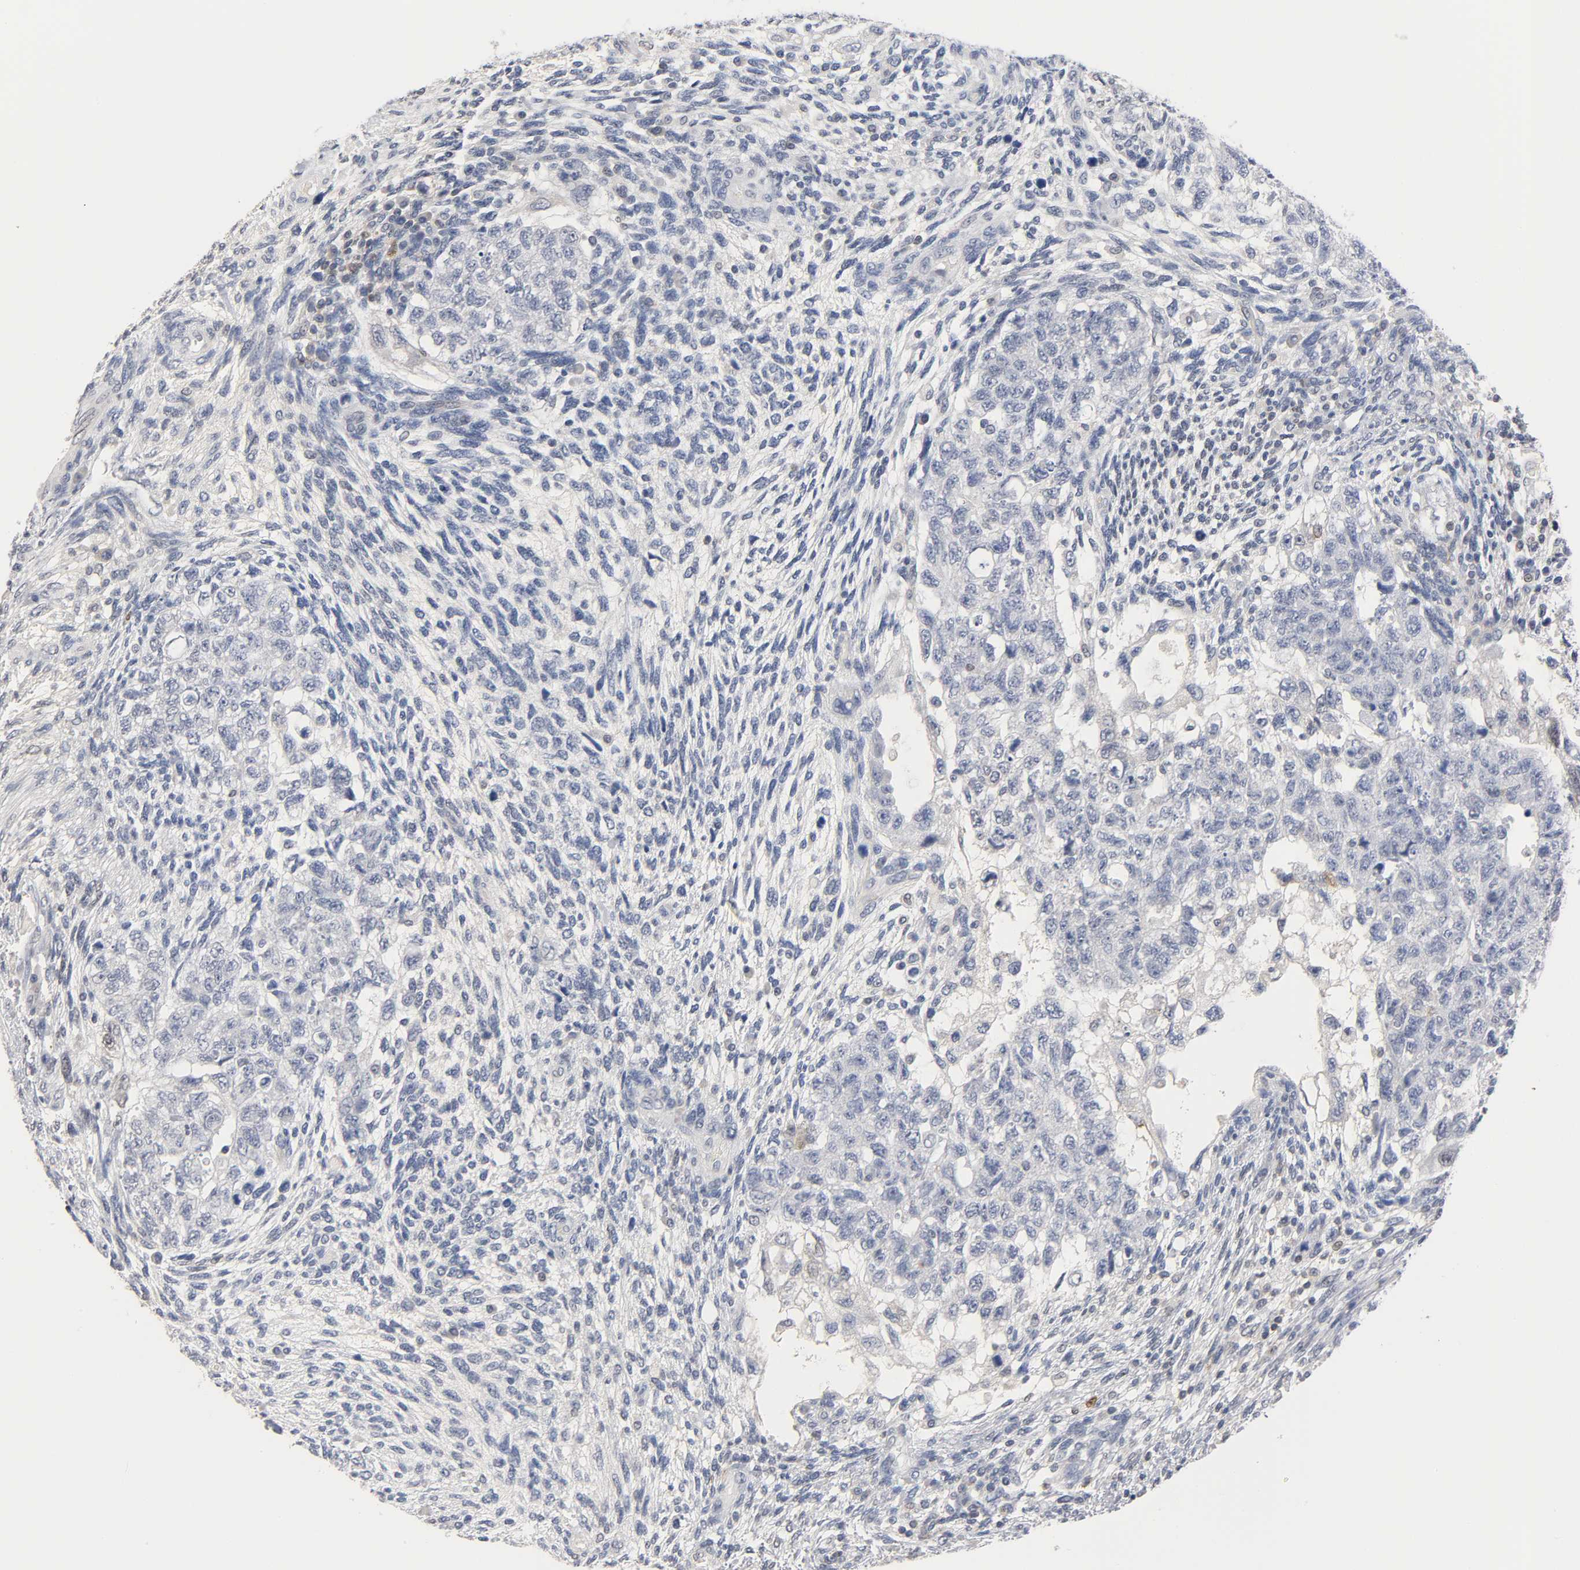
{"staining": {"intensity": "negative", "quantity": "none", "location": "none"}, "tissue": "testis cancer", "cell_type": "Tumor cells", "image_type": "cancer", "snomed": [{"axis": "morphology", "description": "Normal tissue, NOS"}, {"axis": "morphology", "description": "Carcinoma, Embryonal, NOS"}, {"axis": "topography", "description": "Testis"}], "caption": "This is an immunohistochemistry image of human embryonal carcinoma (testis). There is no expression in tumor cells.", "gene": "NFATC1", "patient": {"sex": "male", "age": 36}}